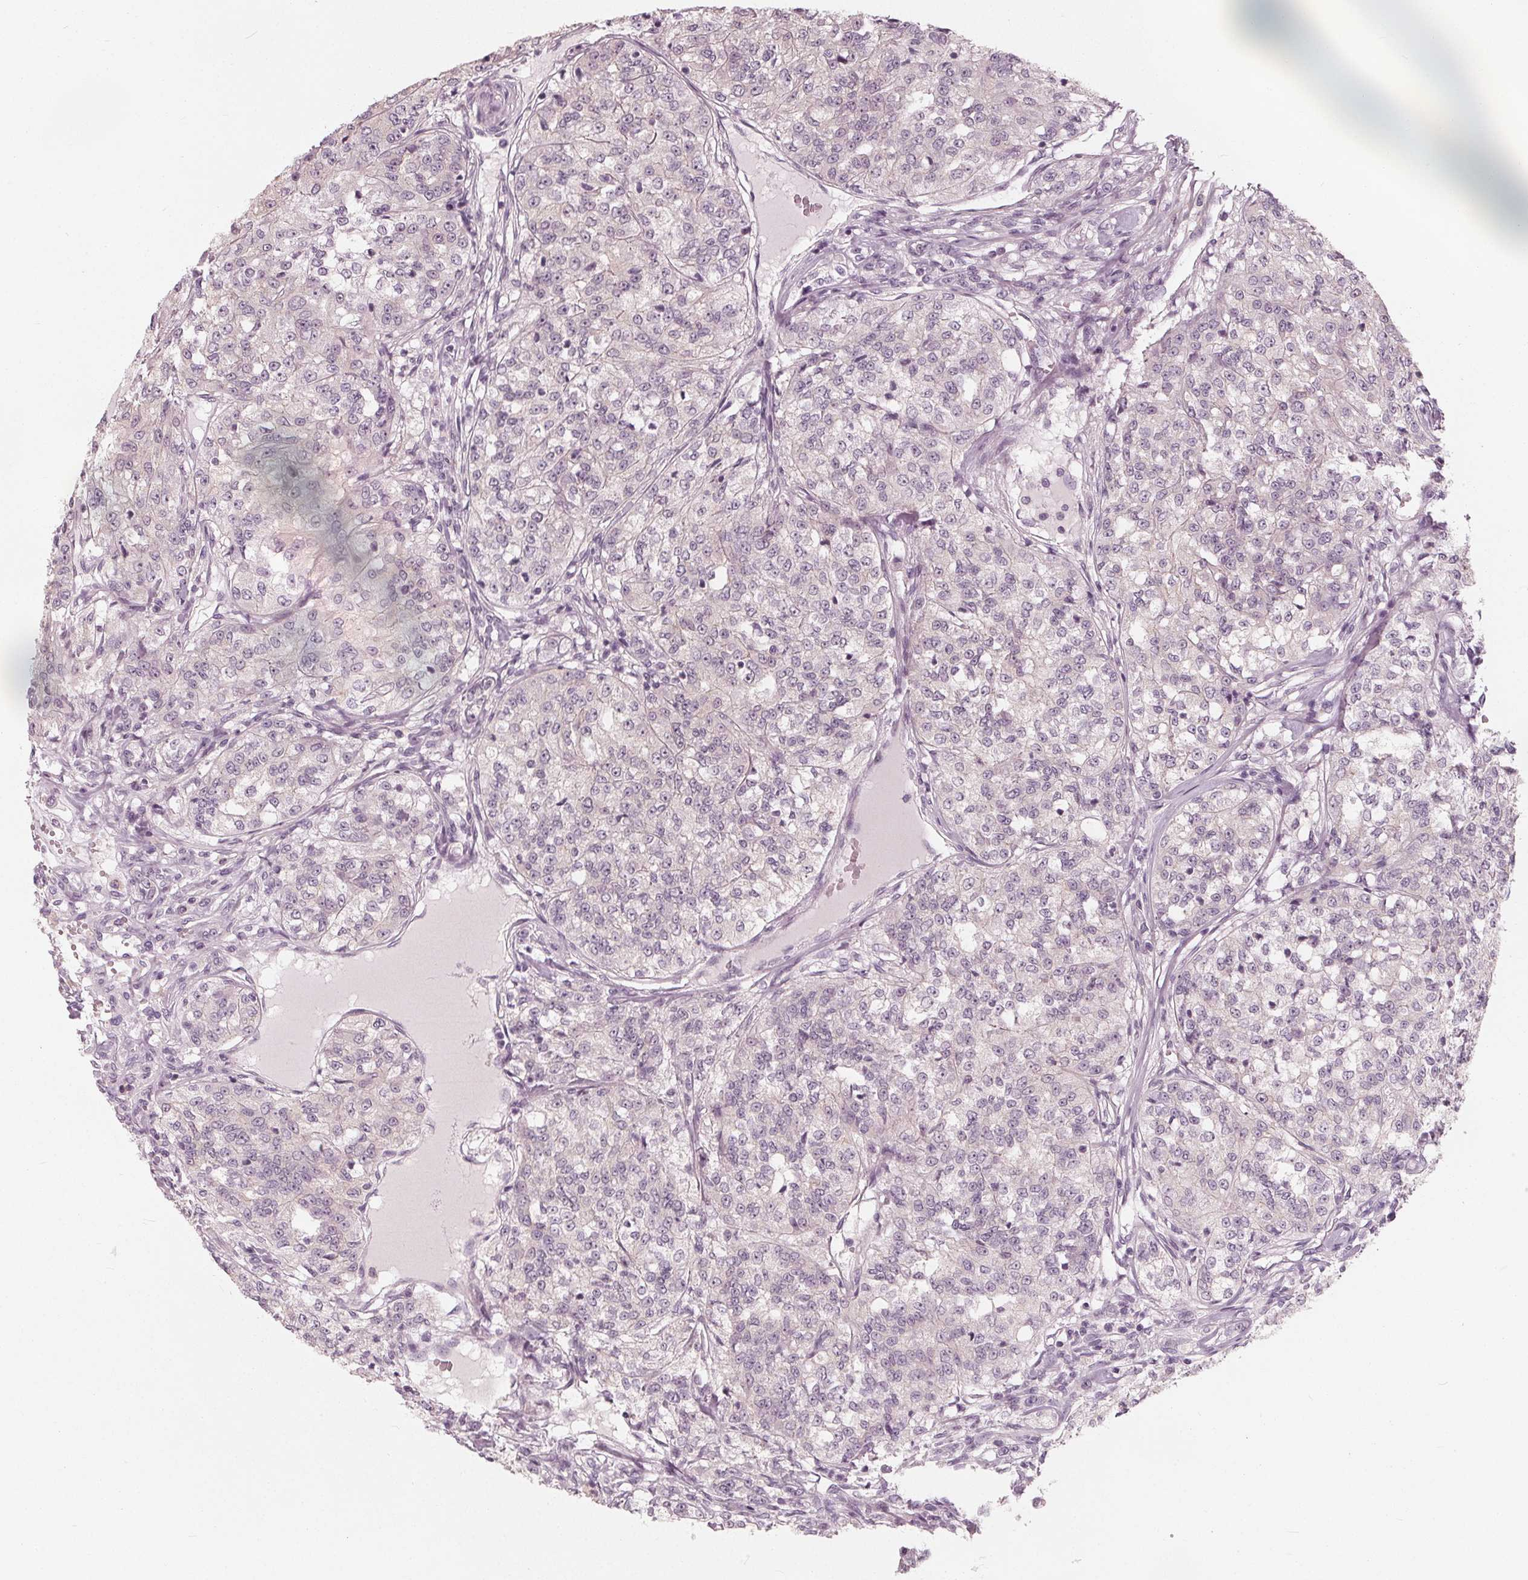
{"staining": {"intensity": "negative", "quantity": "none", "location": "none"}, "tissue": "renal cancer", "cell_type": "Tumor cells", "image_type": "cancer", "snomed": [{"axis": "morphology", "description": "Adenocarcinoma, NOS"}, {"axis": "topography", "description": "Kidney"}], "caption": "Tumor cells are negative for brown protein staining in renal cancer.", "gene": "SAT2", "patient": {"sex": "female", "age": 63}}